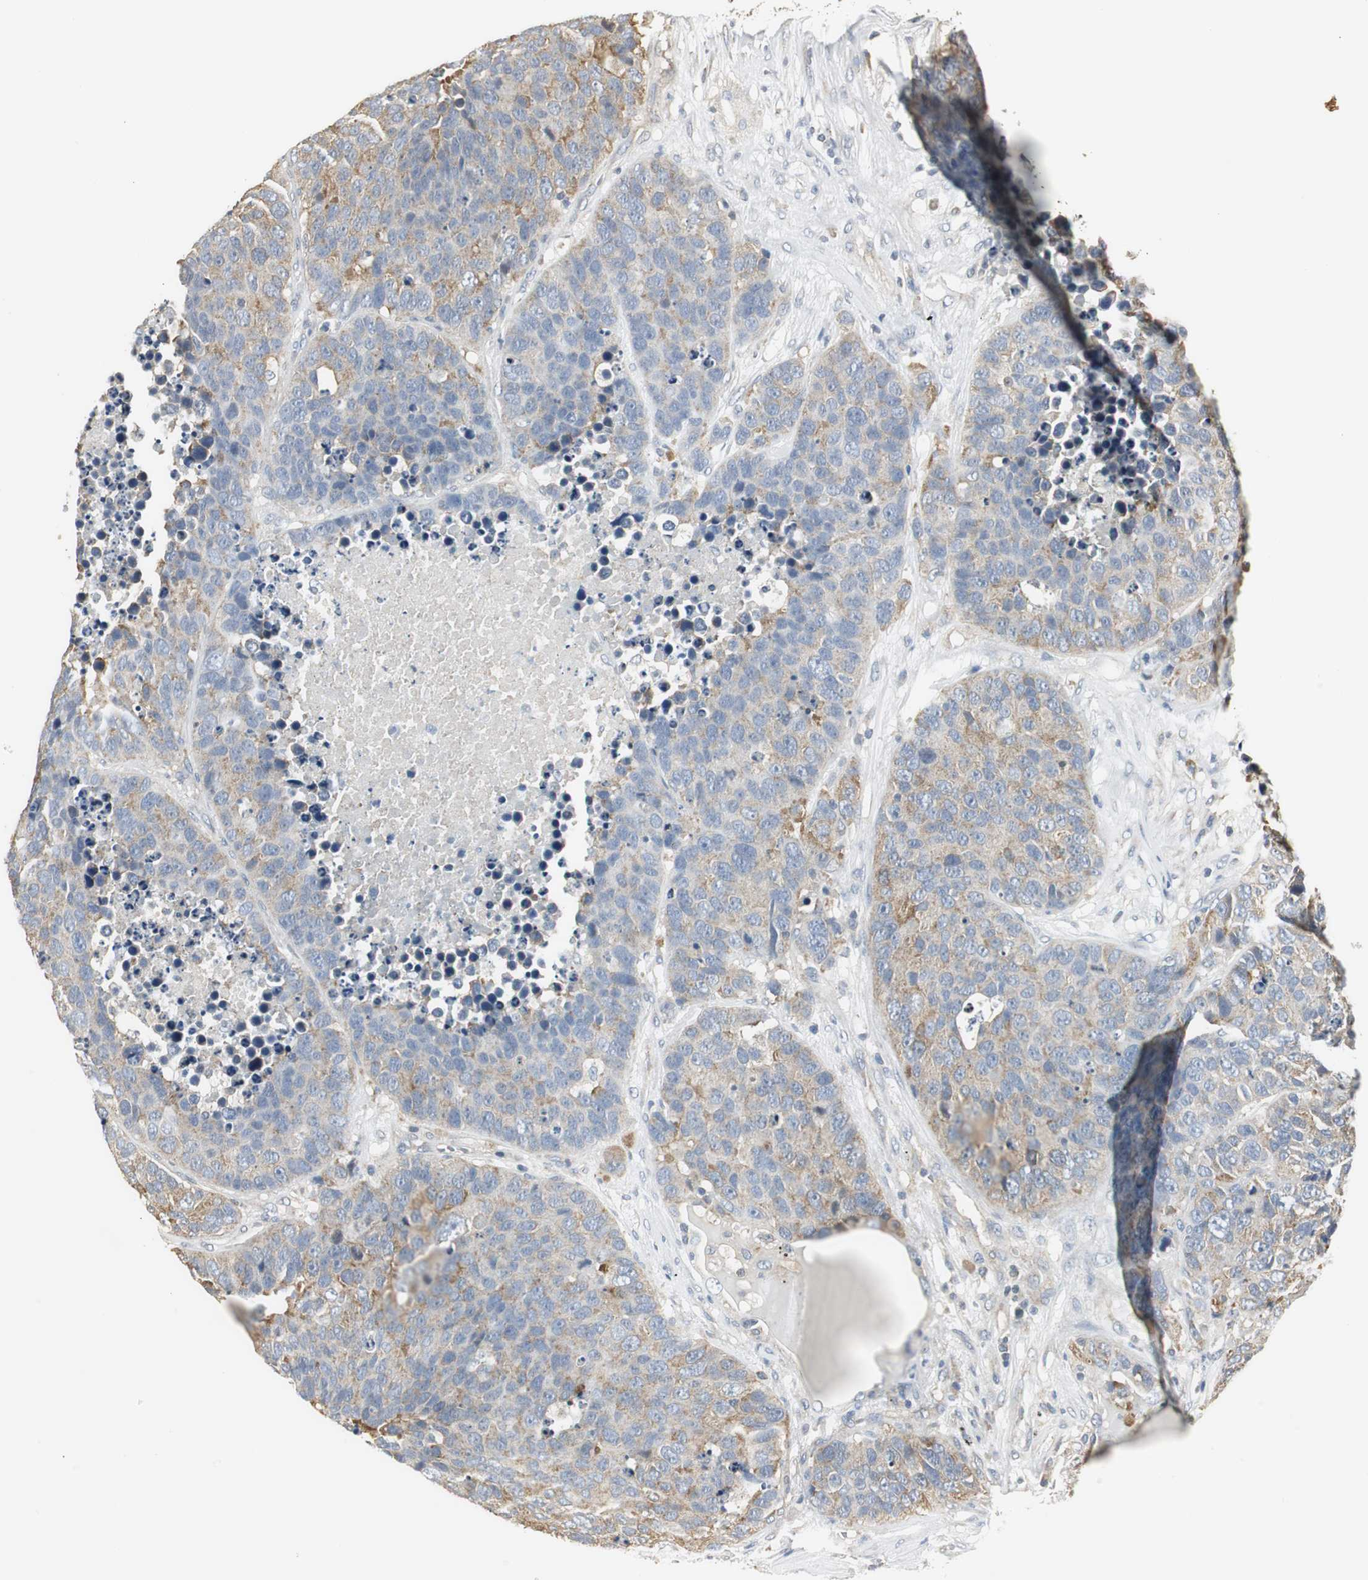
{"staining": {"intensity": "weak", "quantity": "25%-75%", "location": "cytoplasmic/membranous"}, "tissue": "carcinoid", "cell_type": "Tumor cells", "image_type": "cancer", "snomed": [{"axis": "morphology", "description": "Carcinoid, malignant, NOS"}, {"axis": "topography", "description": "Lung"}], "caption": "IHC histopathology image of neoplastic tissue: carcinoid (malignant) stained using immunohistochemistry (IHC) reveals low levels of weak protein expression localized specifically in the cytoplasmic/membranous of tumor cells, appearing as a cytoplasmic/membranous brown color.", "gene": "CCT5", "patient": {"sex": "male", "age": 60}}